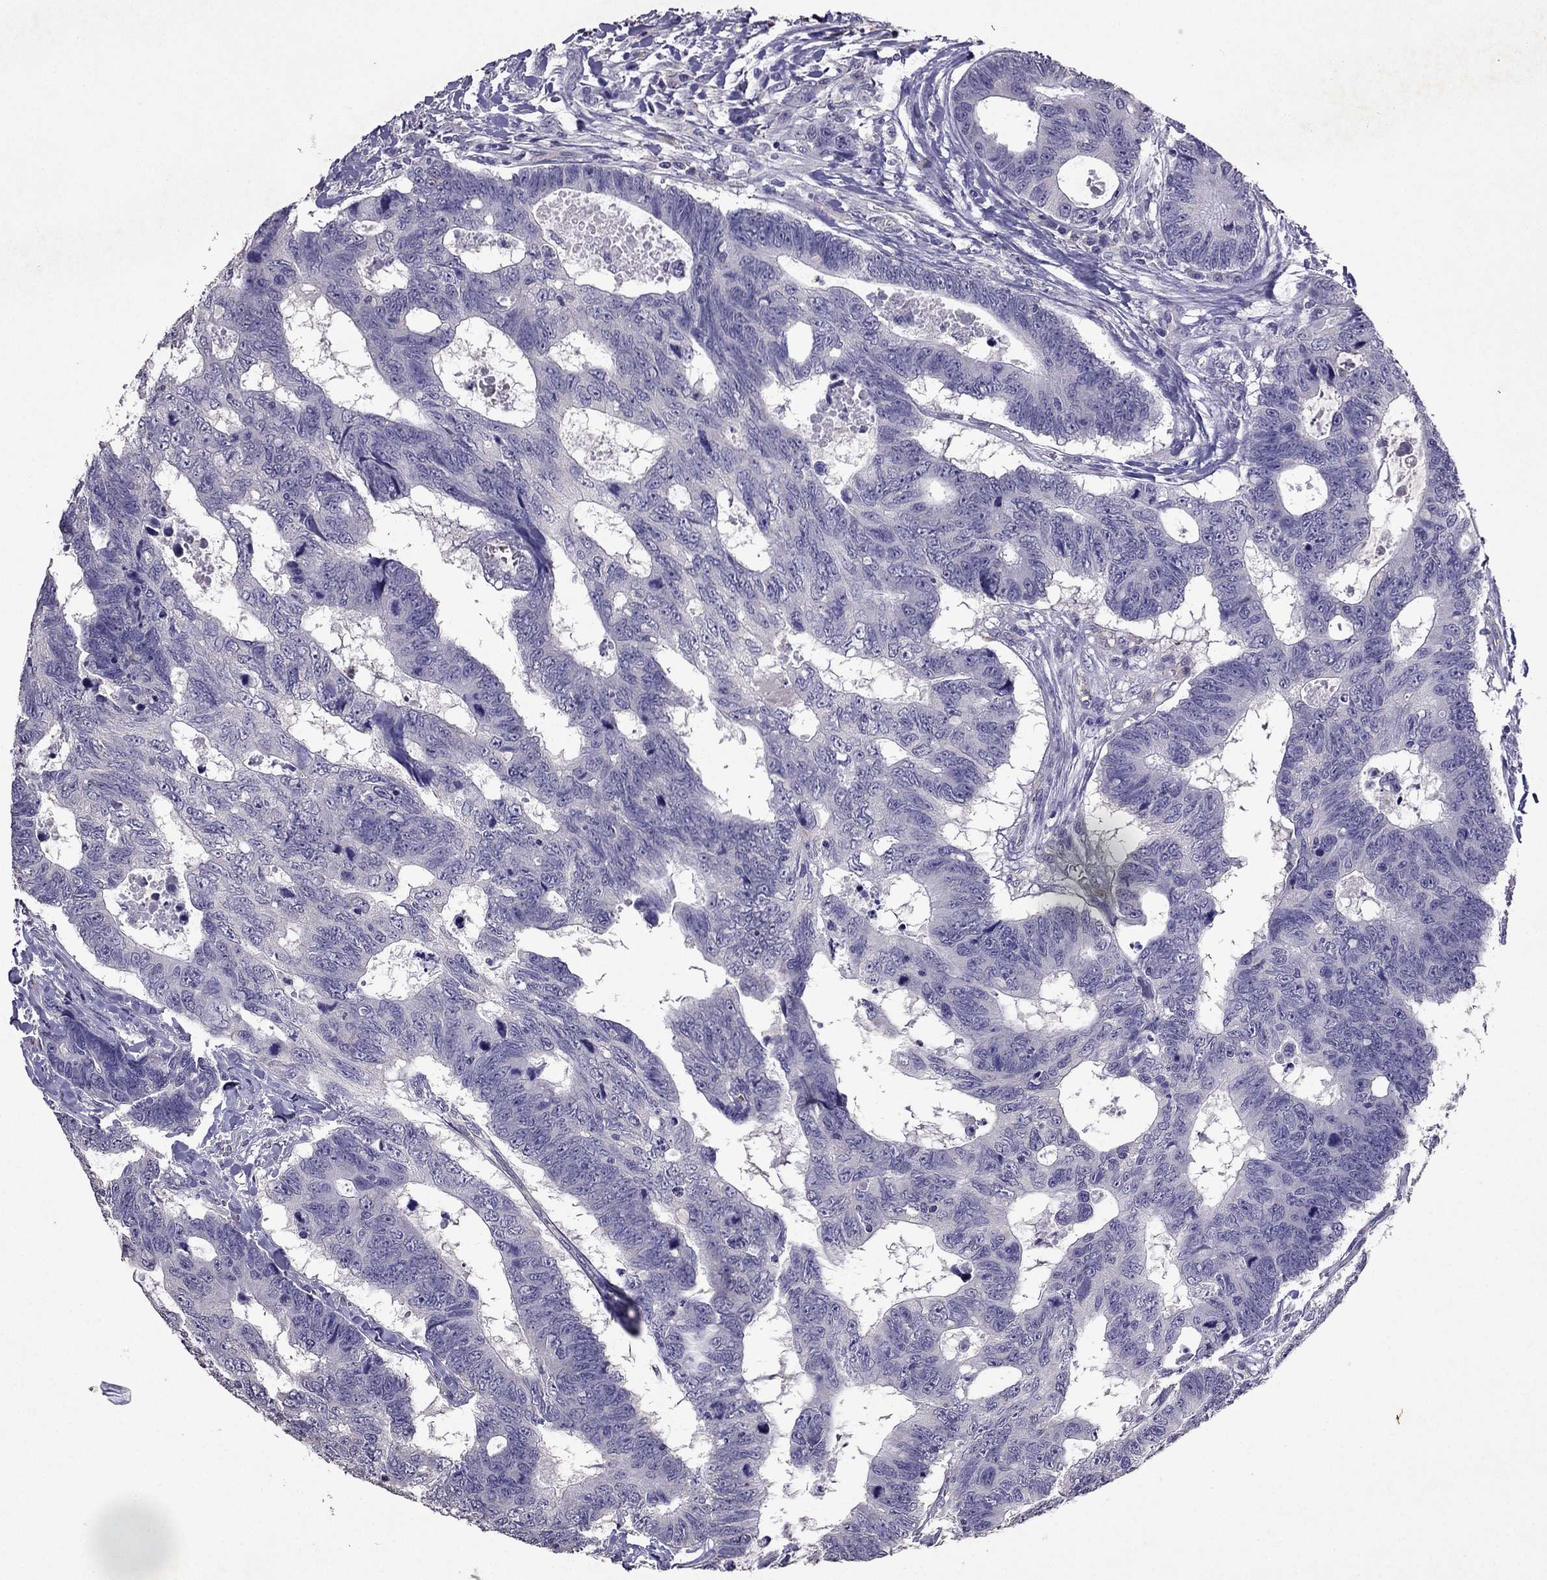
{"staining": {"intensity": "negative", "quantity": "none", "location": "none"}, "tissue": "colorectal cancer", "cell_type": "Tumor cells", "image_type": "cancer", "snomed": [{"axis": "morphology", "description": "Adenocarcinoma, NOS"}, {"axis": "topography", "description": "Colon"}], "caption": "There is no significant staining in tumor cells of colorectal cancer.", "gene": "RFLNB", "patient": {"sex": "female", "age": 77}}